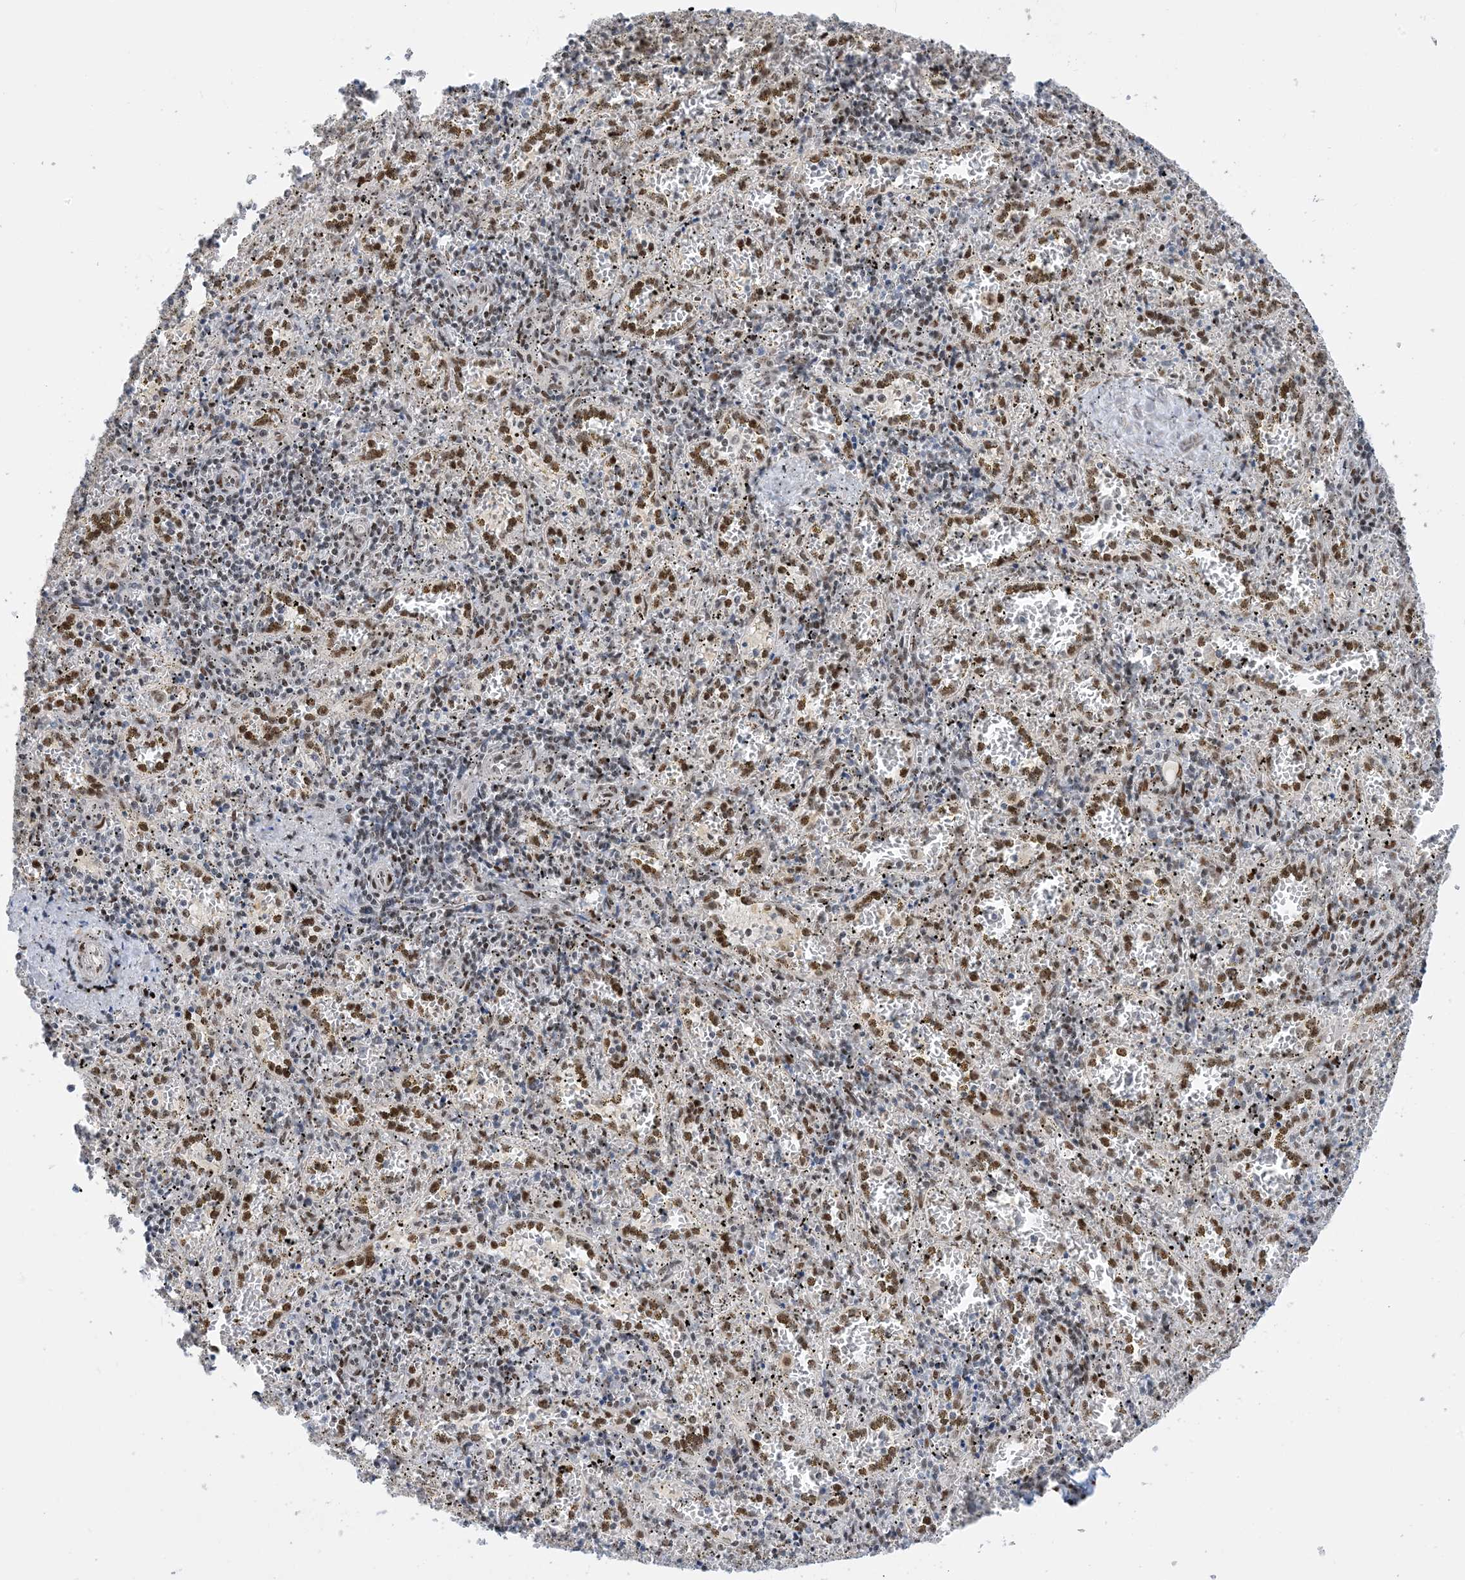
{"staining": {"intensity": "moderate", "quantity": "25%-75%", "location": "nuclear"}, "tissue": "spleen", "cell_type": "Cells in red pulp", "image_type": "normal", "snomed": [{"axis": "morphology", "description": "Normal tissue, NOS"}, {"axis": "topography", "description": "Spleen"}], "caption": "Immunohistochemistry of unremarkable spleen shows medium levels of moderate nuclear staining in approximately 25%-75% of cells in red pulp. (IHC, brightfield microscopy, high magnification).", "gene": "TSPYL1", "patient": {"sex": "male", "age": 11}}